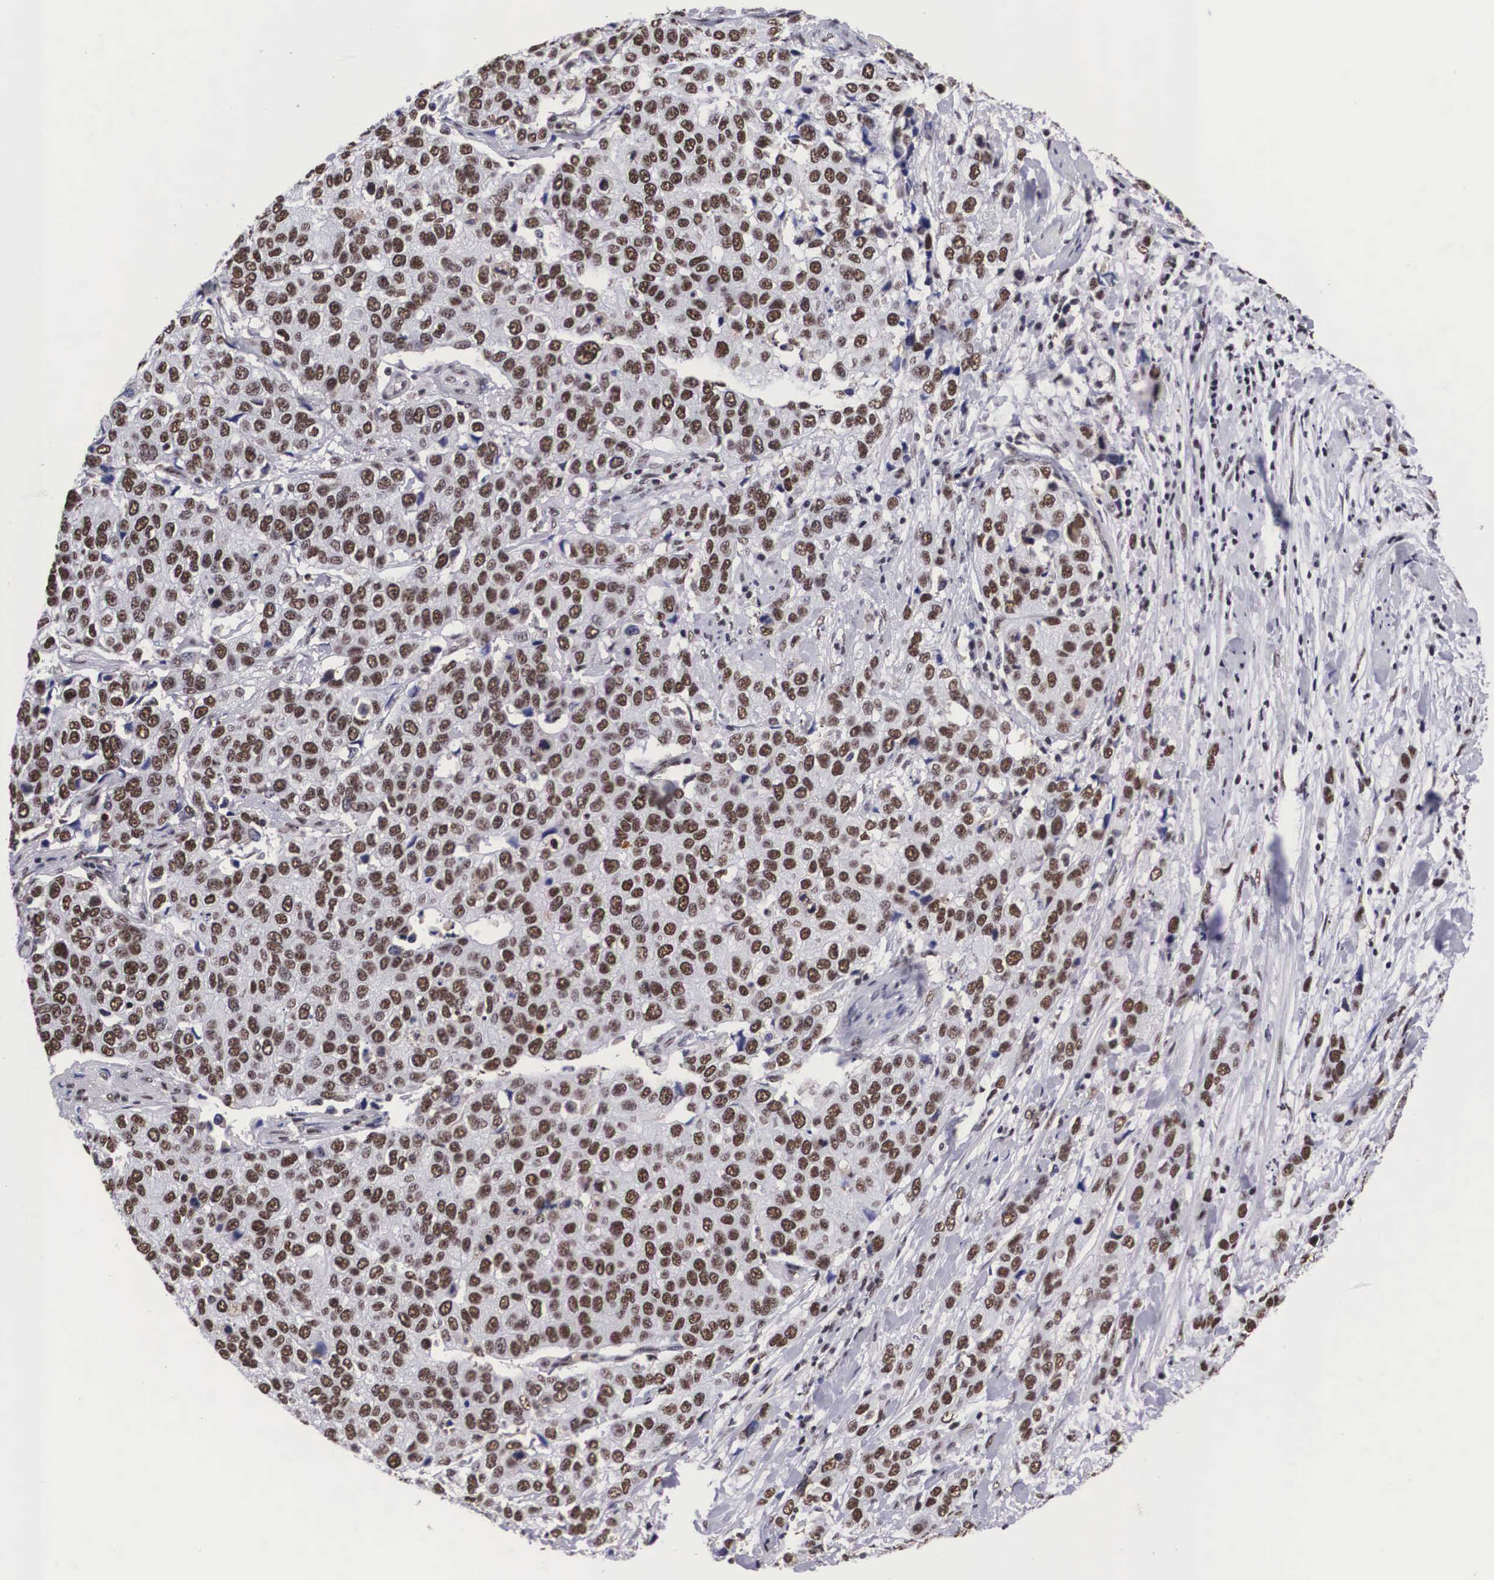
{"staining": {"intensity": "moderate", "quantity": ">75%", "location": "nuclear"}, "tissue": "cervical cancer", "cell_type": "Tumor cells", "image_type": "cancer", "snomed": [{"axis": "morphology", "description": "Squamous cell carcinoma, NOS"}, {"axis": "topography", "description": "Cervix"}], "caption": "Immunohistochemistry (DAB) staining of squamous cell carcinoma (cervical) reveals moderate nuclear protein positivity in about >75% of tumor cells.", "gene": "SF3A1", "patient": {"sex": "female", "age": 54}}